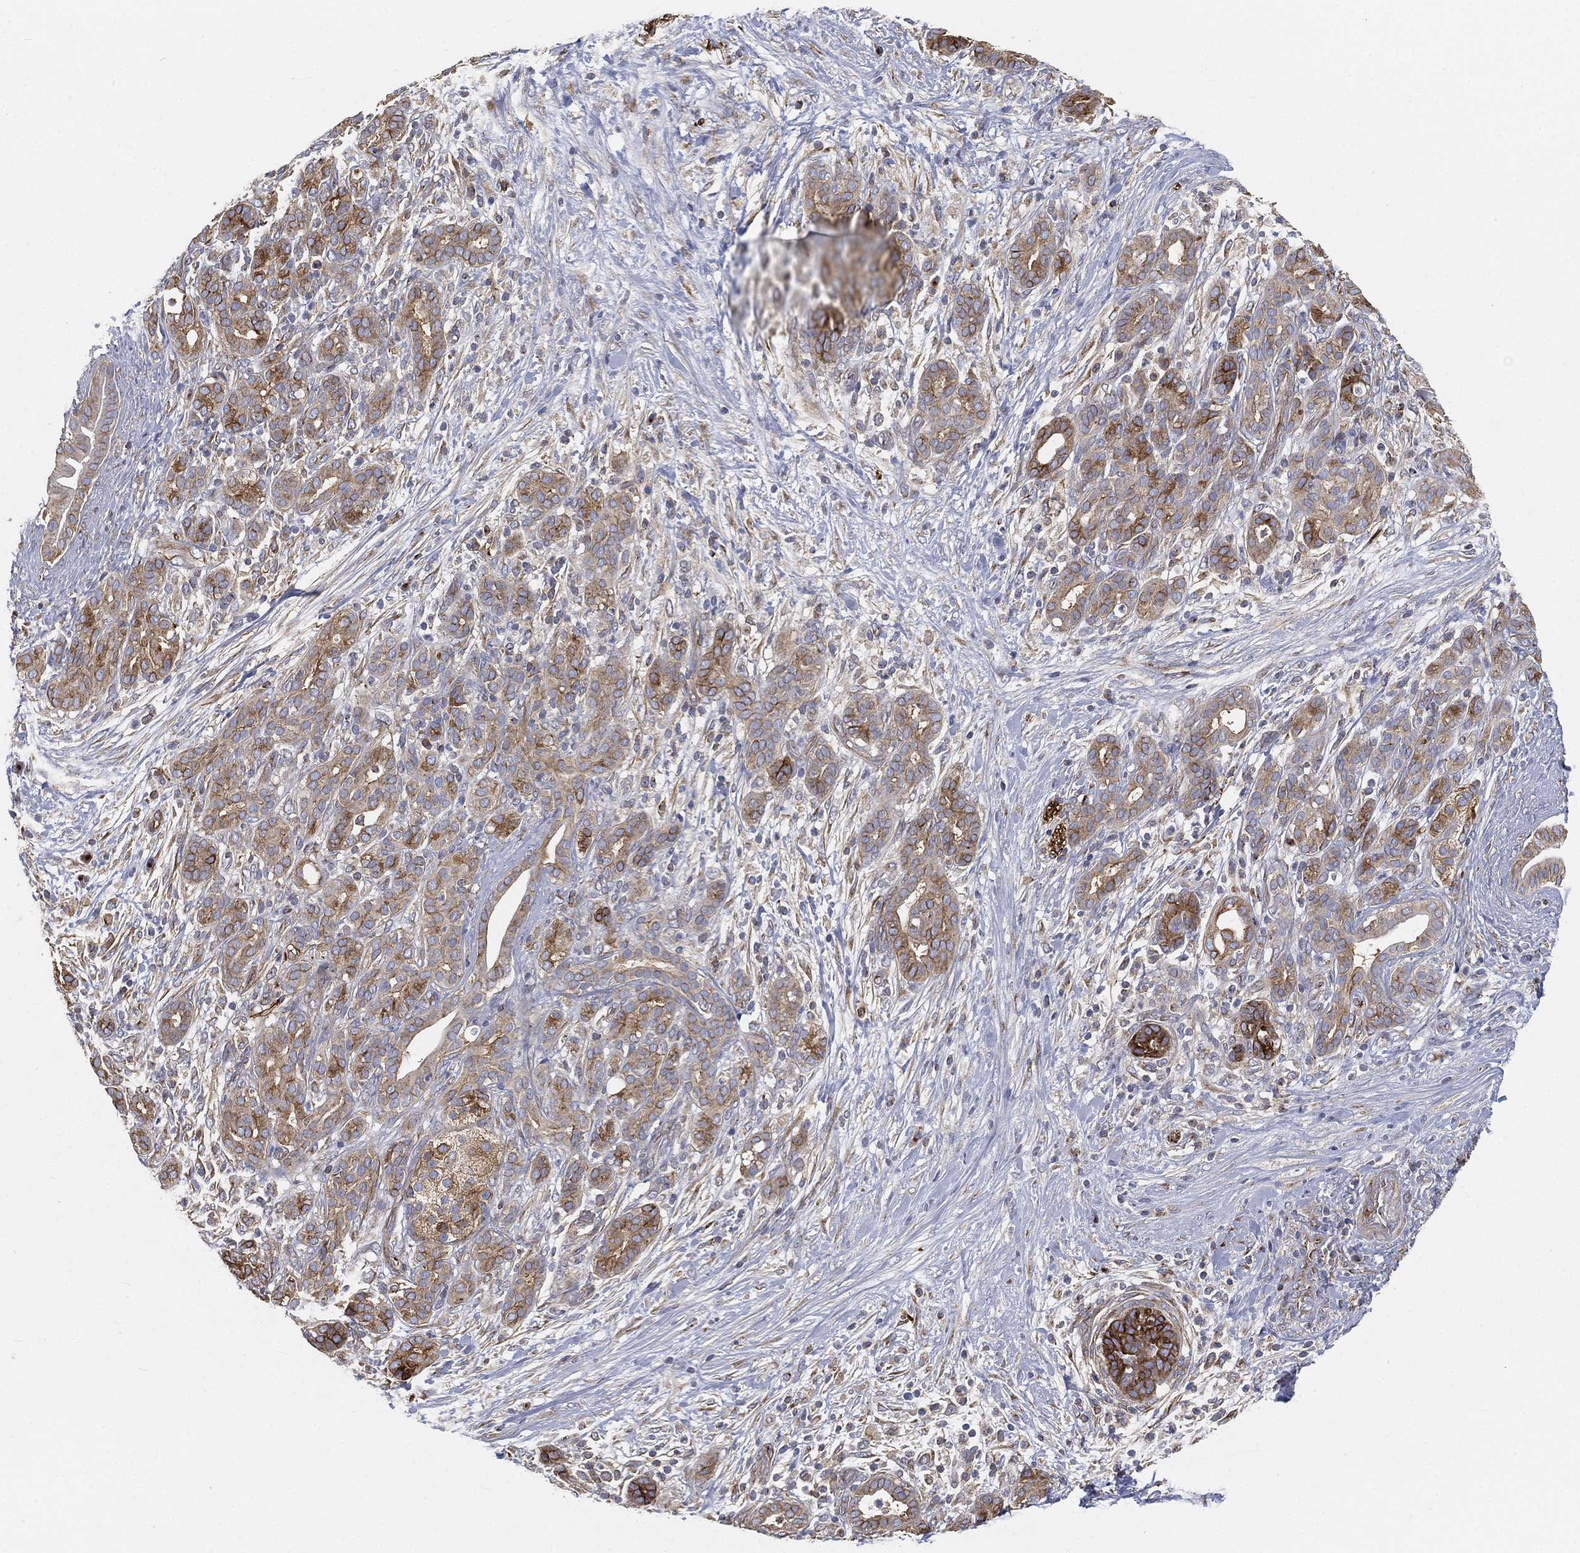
{"staining": {"intensity": "strong", "quantity": "25%-75%", "location": "cytoplasmic/membranous"}, "tissue": "pancreatic cancer", "cell_type": "Tumor cells", "image_type": "cancer", "snomed": [{"axis": "morphology", "description": "Adenocarcinoma, NOS"}, {"axis": "topography", "description": "Pancreas"}], "caption": "A brown stain highlights strong cytoplasmic/membranous expression of a protein in pancreatic cancer (adenocarcinoma) tumor cells.", "gene": "TMEM25", "patient": {"sex": "male", "age": 44}}